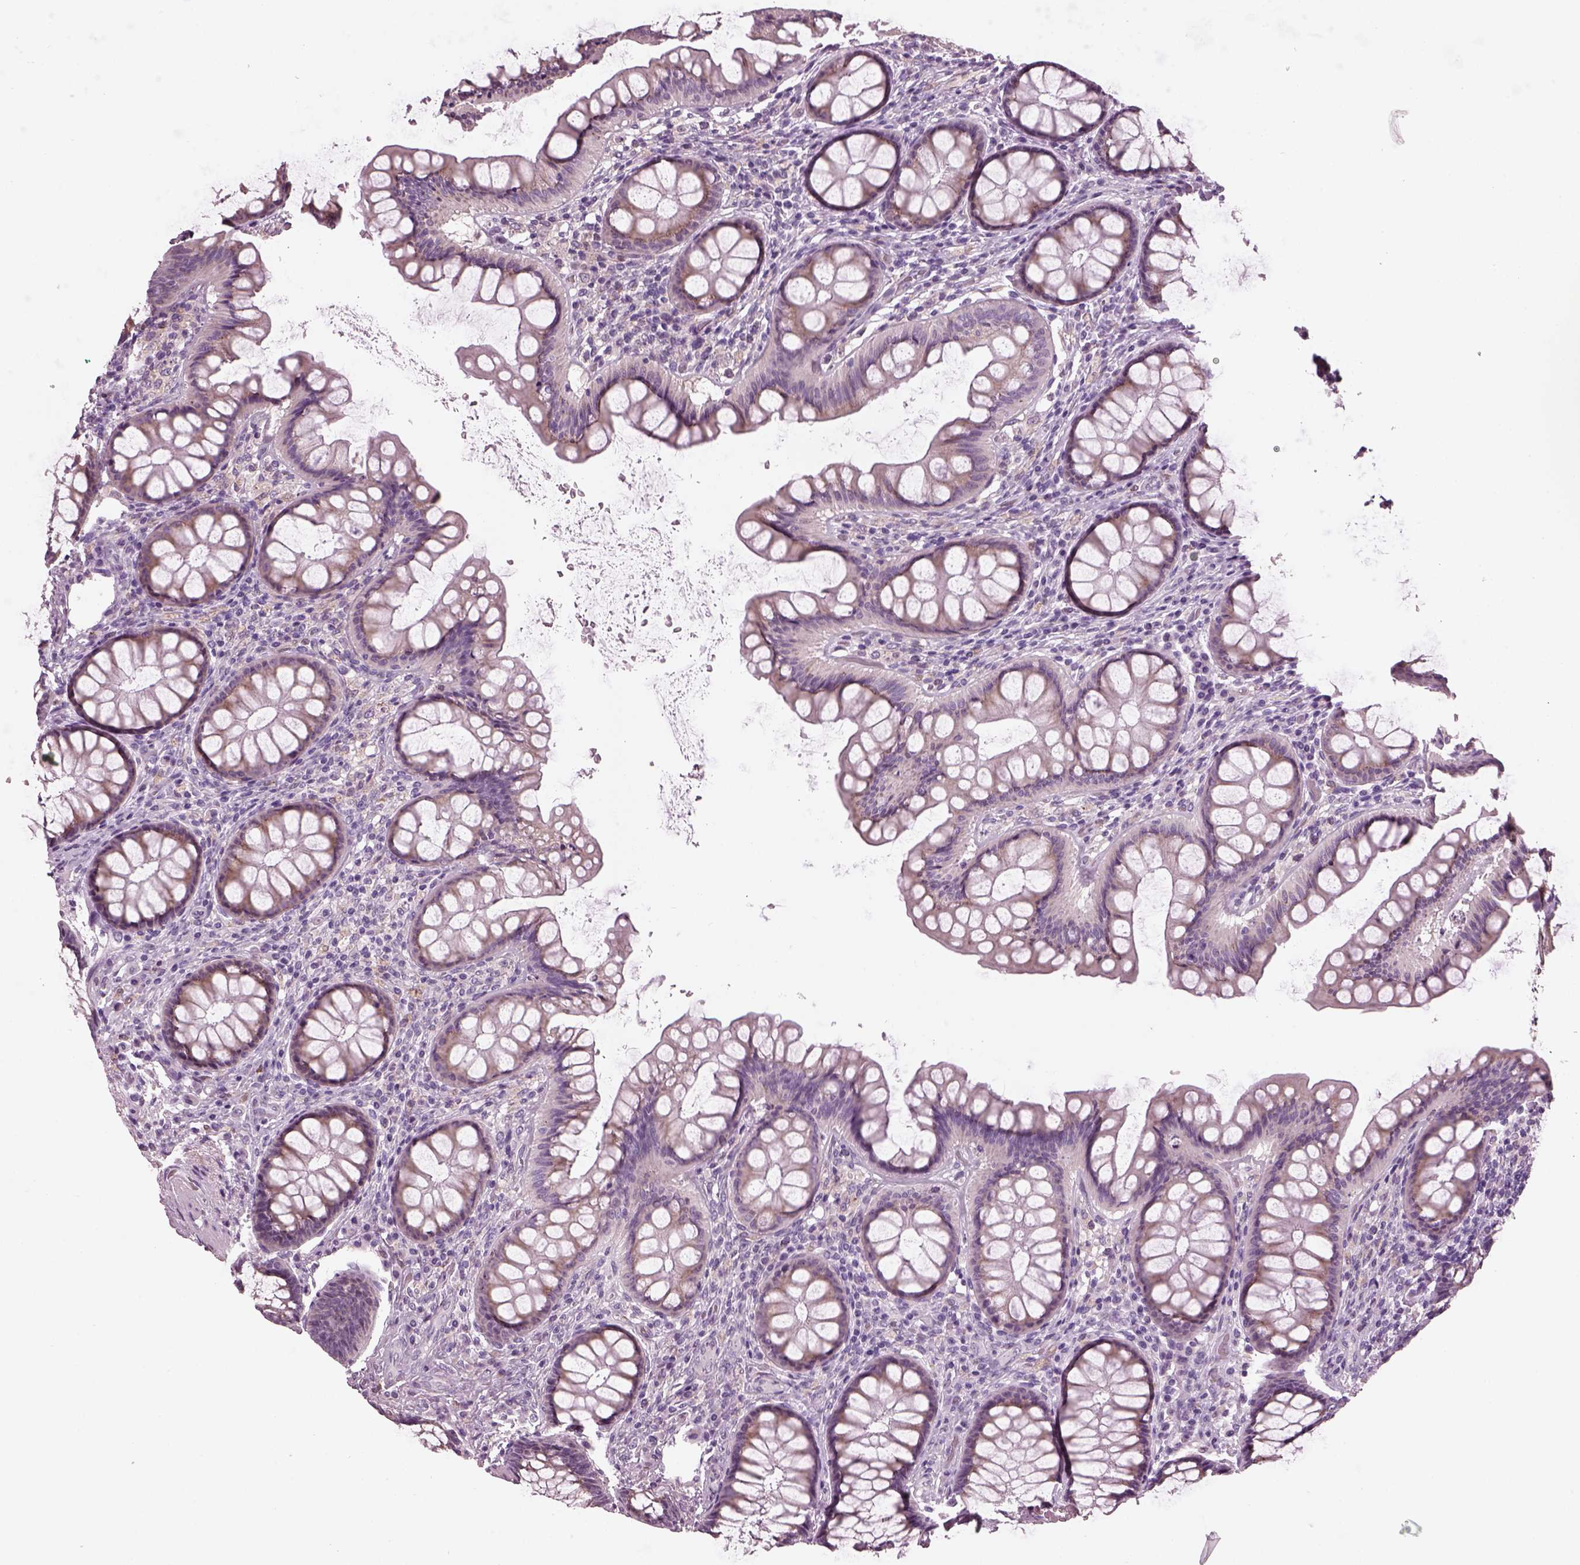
{"staining": {"intensity": "negative", "quantity": "none", "location": "none"}, "tissue": "colon", "cell_type": "Endothelial cells", "image_type": "normal", "snomed": [{"axis": "morphology", "description": "Normal tissue, NOS"}, {"axis": "topography", "description": "Colon"}], "caption": "Endothelial cells are negative for brown protein staining in unremarkable colon. Brightfield microscopy of immunohistochemistry stained with DAB (brown) and hematoxylin (blue), captured at high magnification.", "gene": "PRR9", "patient": {"sex": "female", "age": 65}}